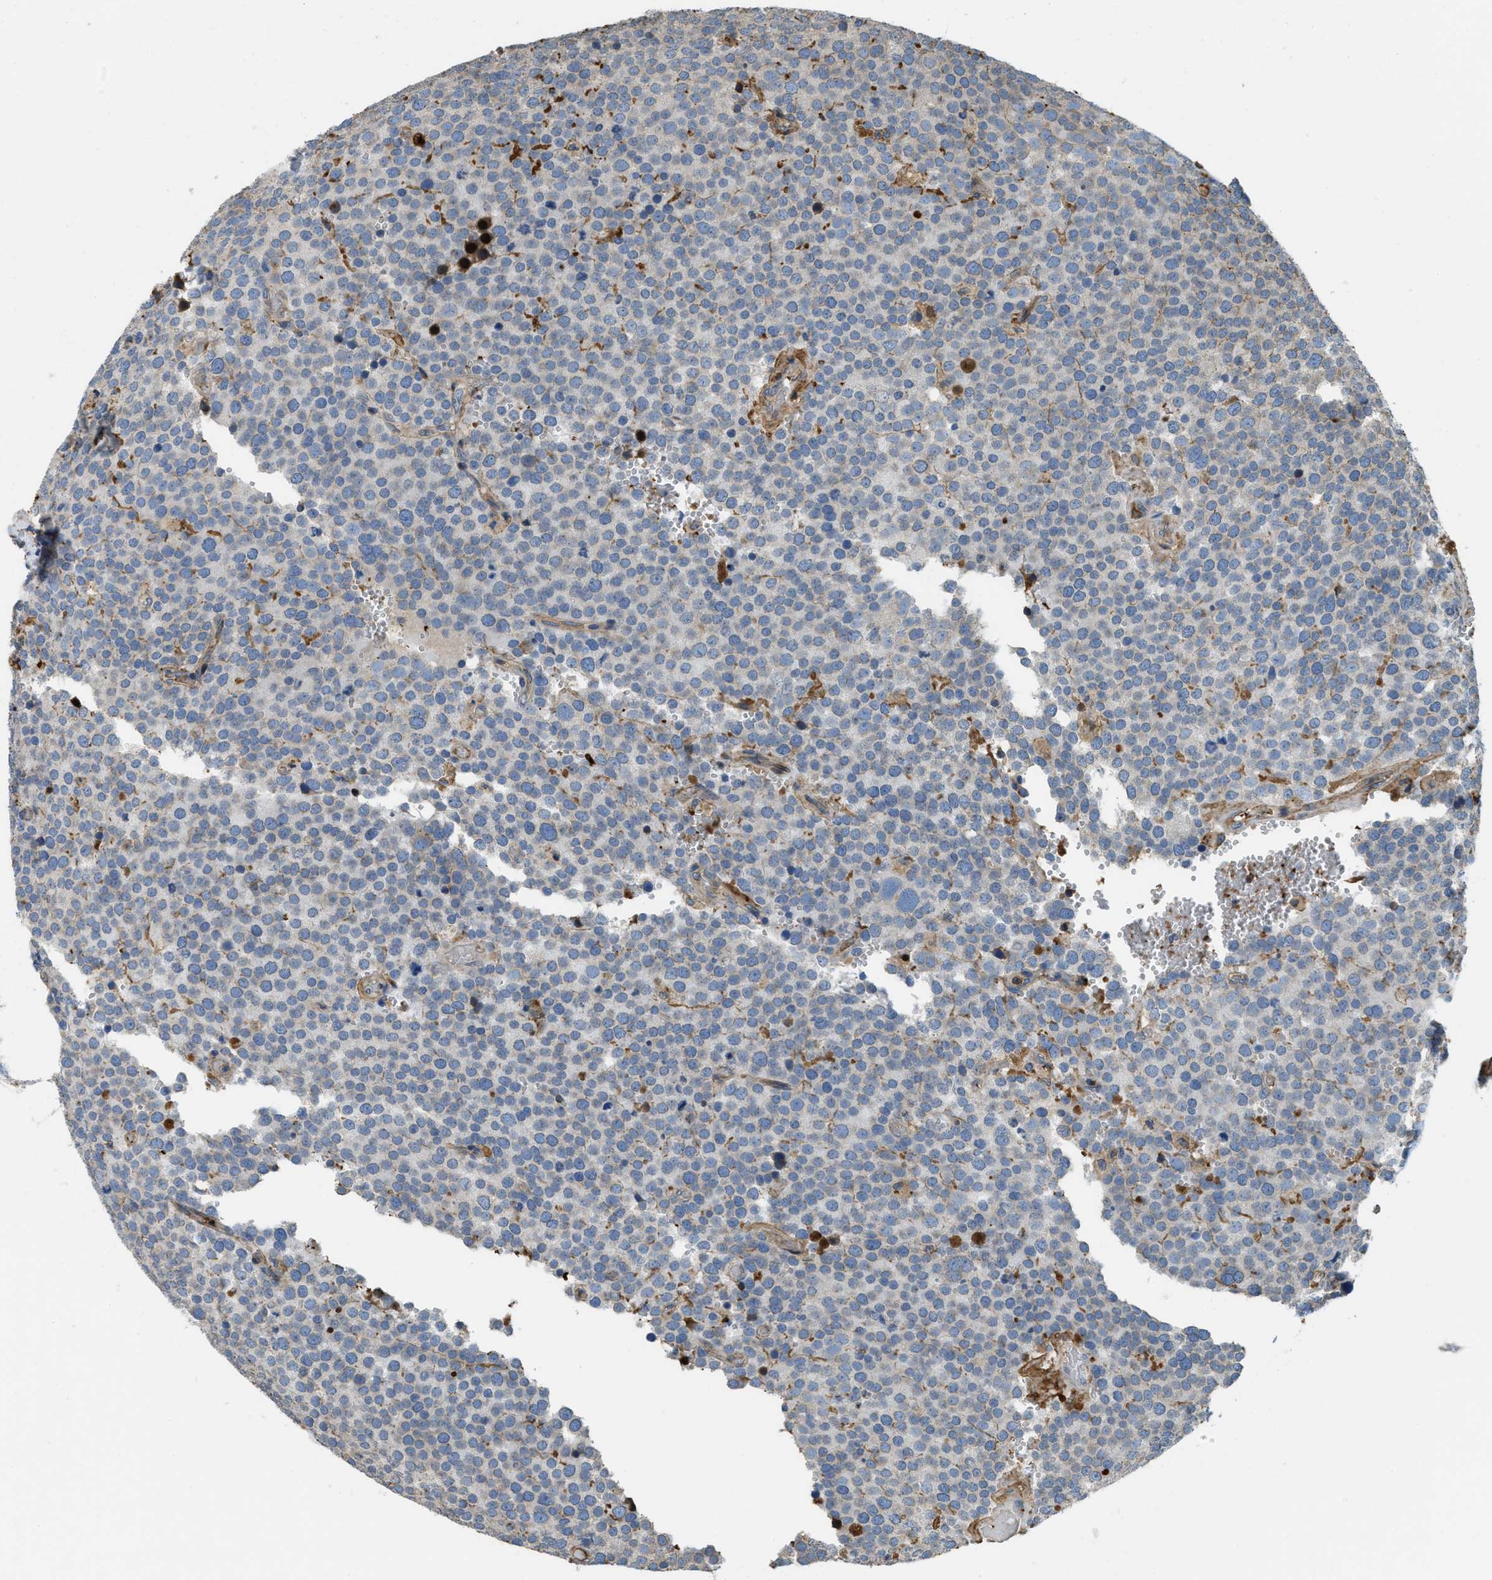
{"staining": {"intensity": "negative", "quantity": "none", "location": "none"}, "tissue": "testis cancer", "cell_type": "Tumor cells", "image_type": "cancer", "snomed": [{"axis": "morphology", "description": "Normal tissue, NOS"}, {"axis": "morphology", "description": "Seminoma, NOS"}, {"axis": "topography", "description": "Testis"}], "caption": "Testis seminoma was stained to show a protein in brown. There is no significant positivity in tumor cells.", "gene": "MPDU1", "patient": {"sex": "male", "age": 71}}